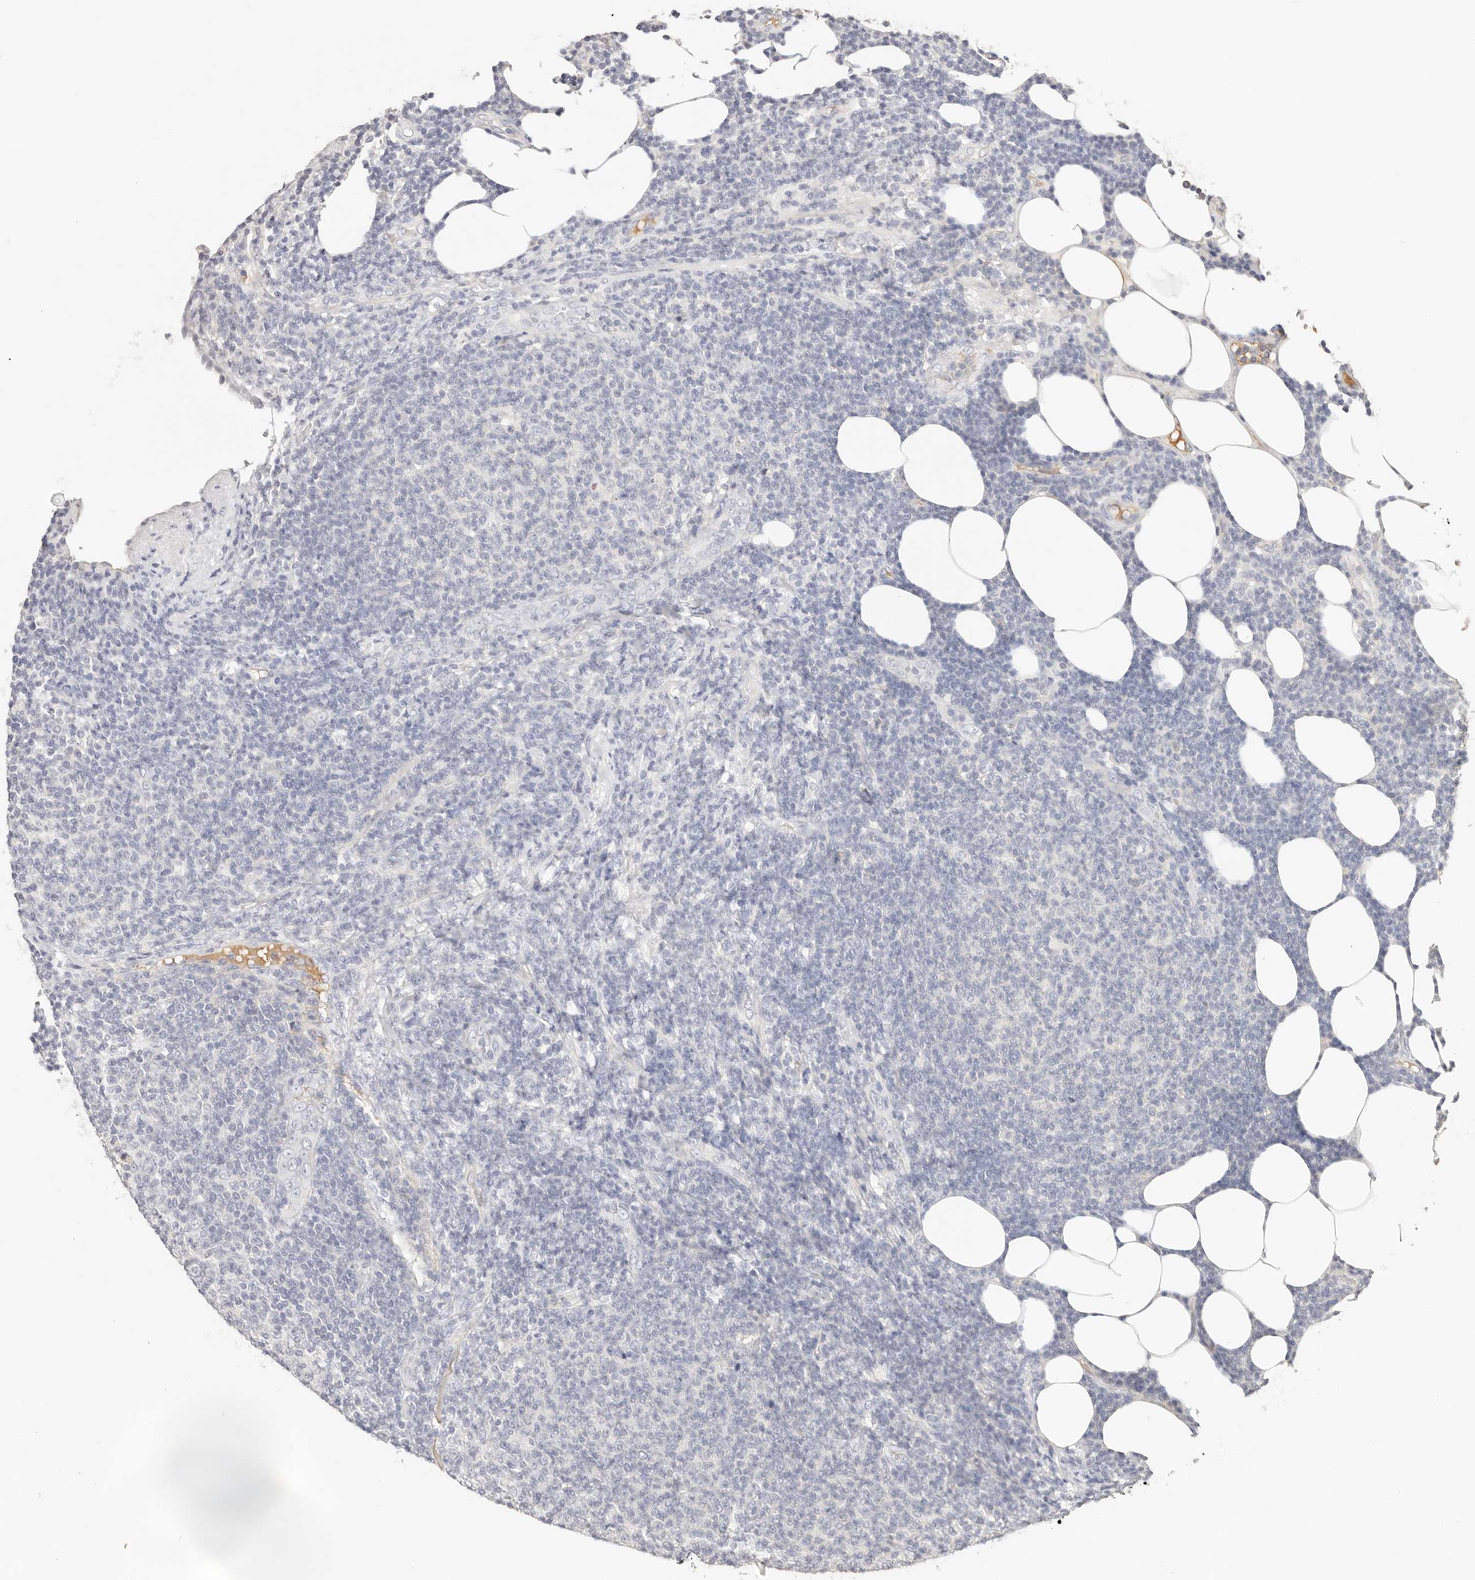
{"staining": {"intensity": "negative", "quantity": "none", "location": "none"}, "tissue": "lymphoma", "cell_type": "Tumor cells", "image_type": "cancer", "snomed": [{"axis": "morphology", "description": "Malignant lymphoma, non-Hodgkin's type, Low grade"}, {"axis": "topography", "description": "Lymph node"}], "caption": "High magnification brightfield microscopy of malignant lymphoma, non-Hodgkin's type (low-grade) stained with DAB (3,3'-diaminobenzidine) (brown) and counterstained with hematoxylin (blue): tumor cells show no significant expression.", "gene": "CXADR", "patient": {"sex": "male", "age": 66}}